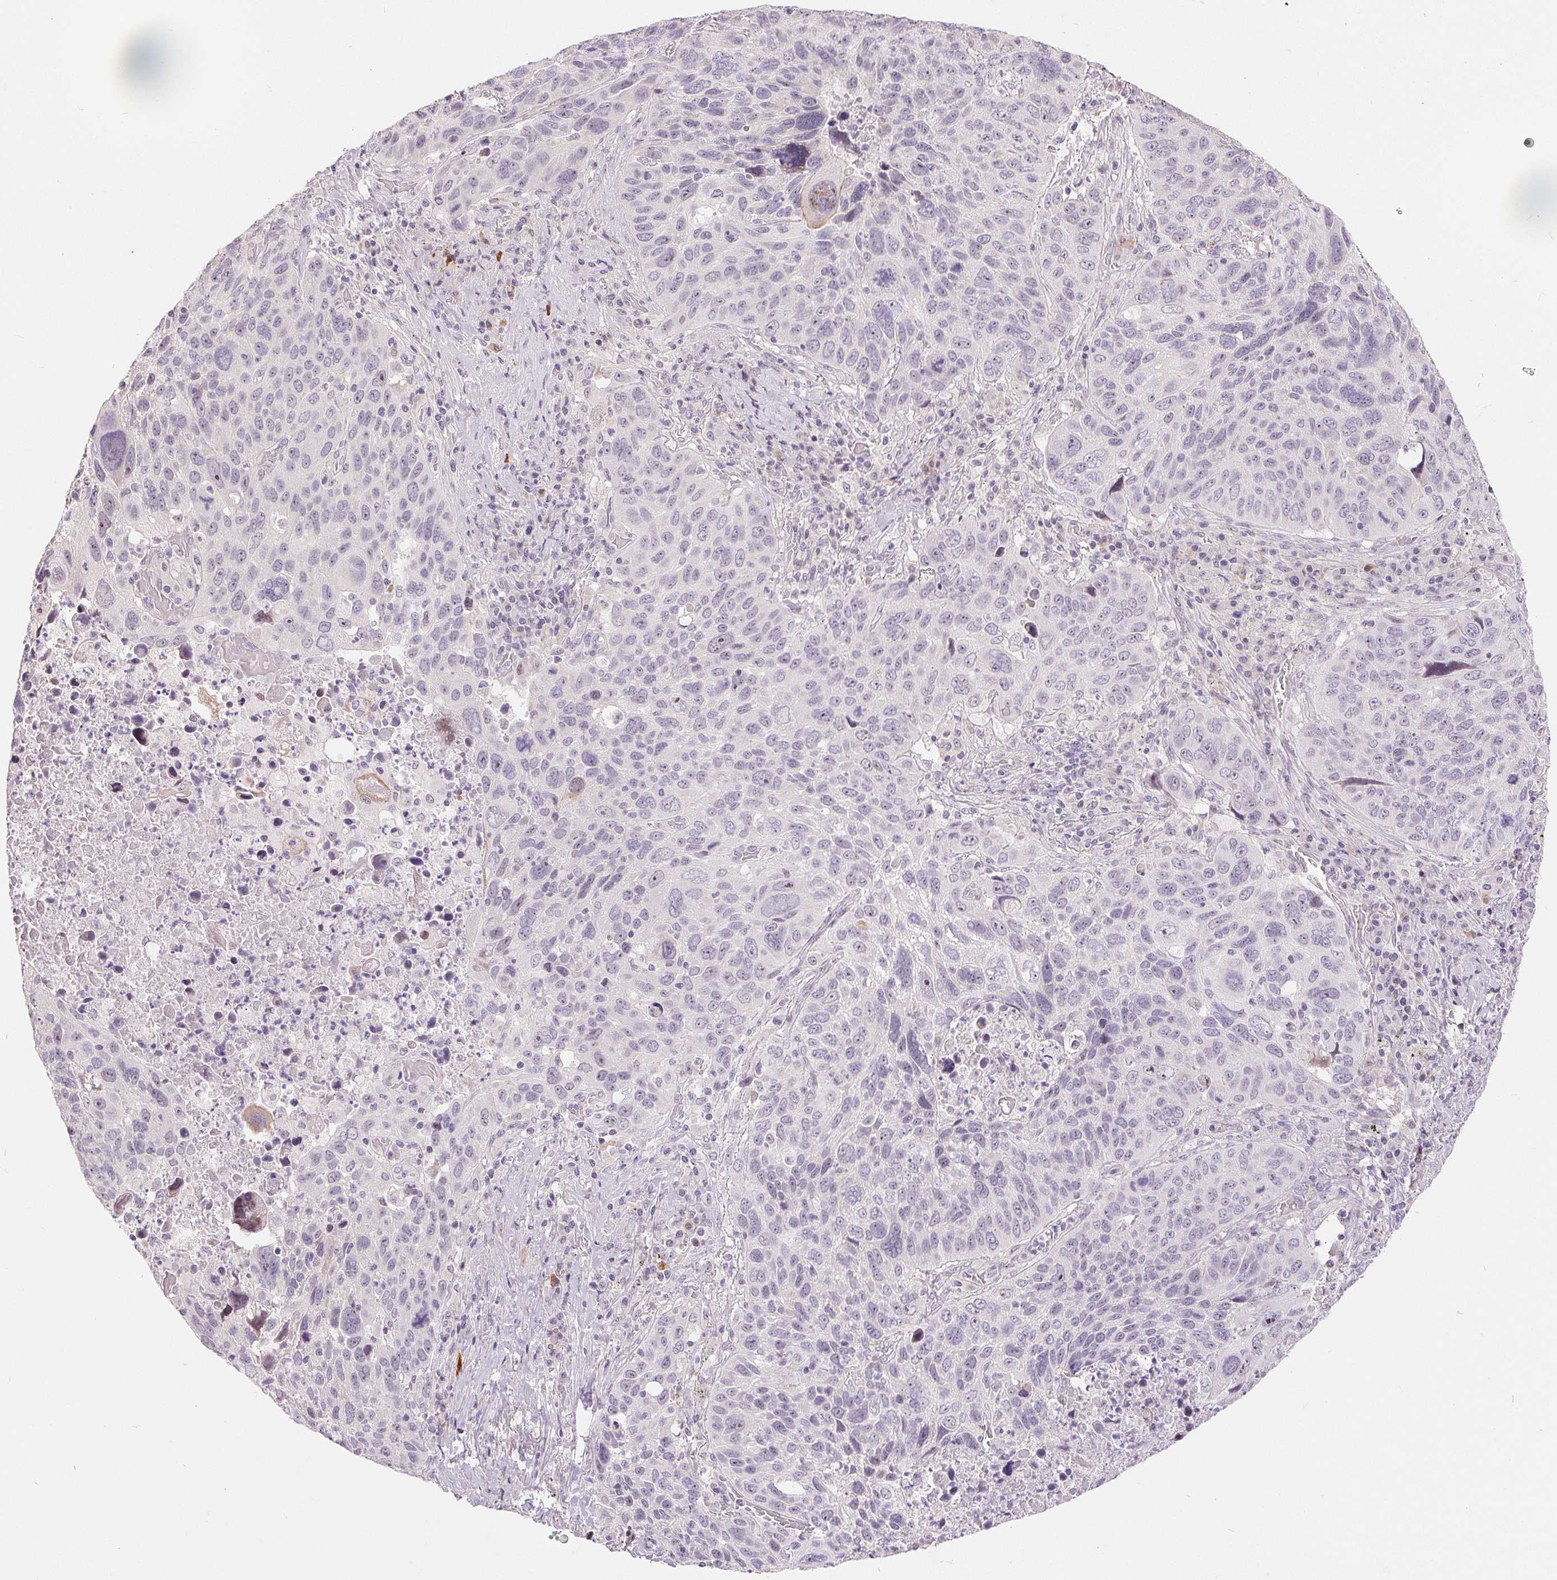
{"staining": {"intensity": "moderate", "quantity": "<25%", "location": "cytoplasmic/membranous"}, "tissue": "lung cancer", "cell_type": "Tumor cells", "image_type": "cancer", "snomed": [{"axis": "morphology", "description": "Squamous cell carcinoma, NOS"}, {"axis": "topography", "description": "Lung"}], "caption": "Immunohistochemistry photomicrograph of human squamous cell carcinoma (lung) stained for a protein (brown), which shows low levels of moderate cytoplasmic/membranous expression in approximately <25% of tumor cells.", "gene": "NRG2", "patient": {"sex": "male", "age": 68}}